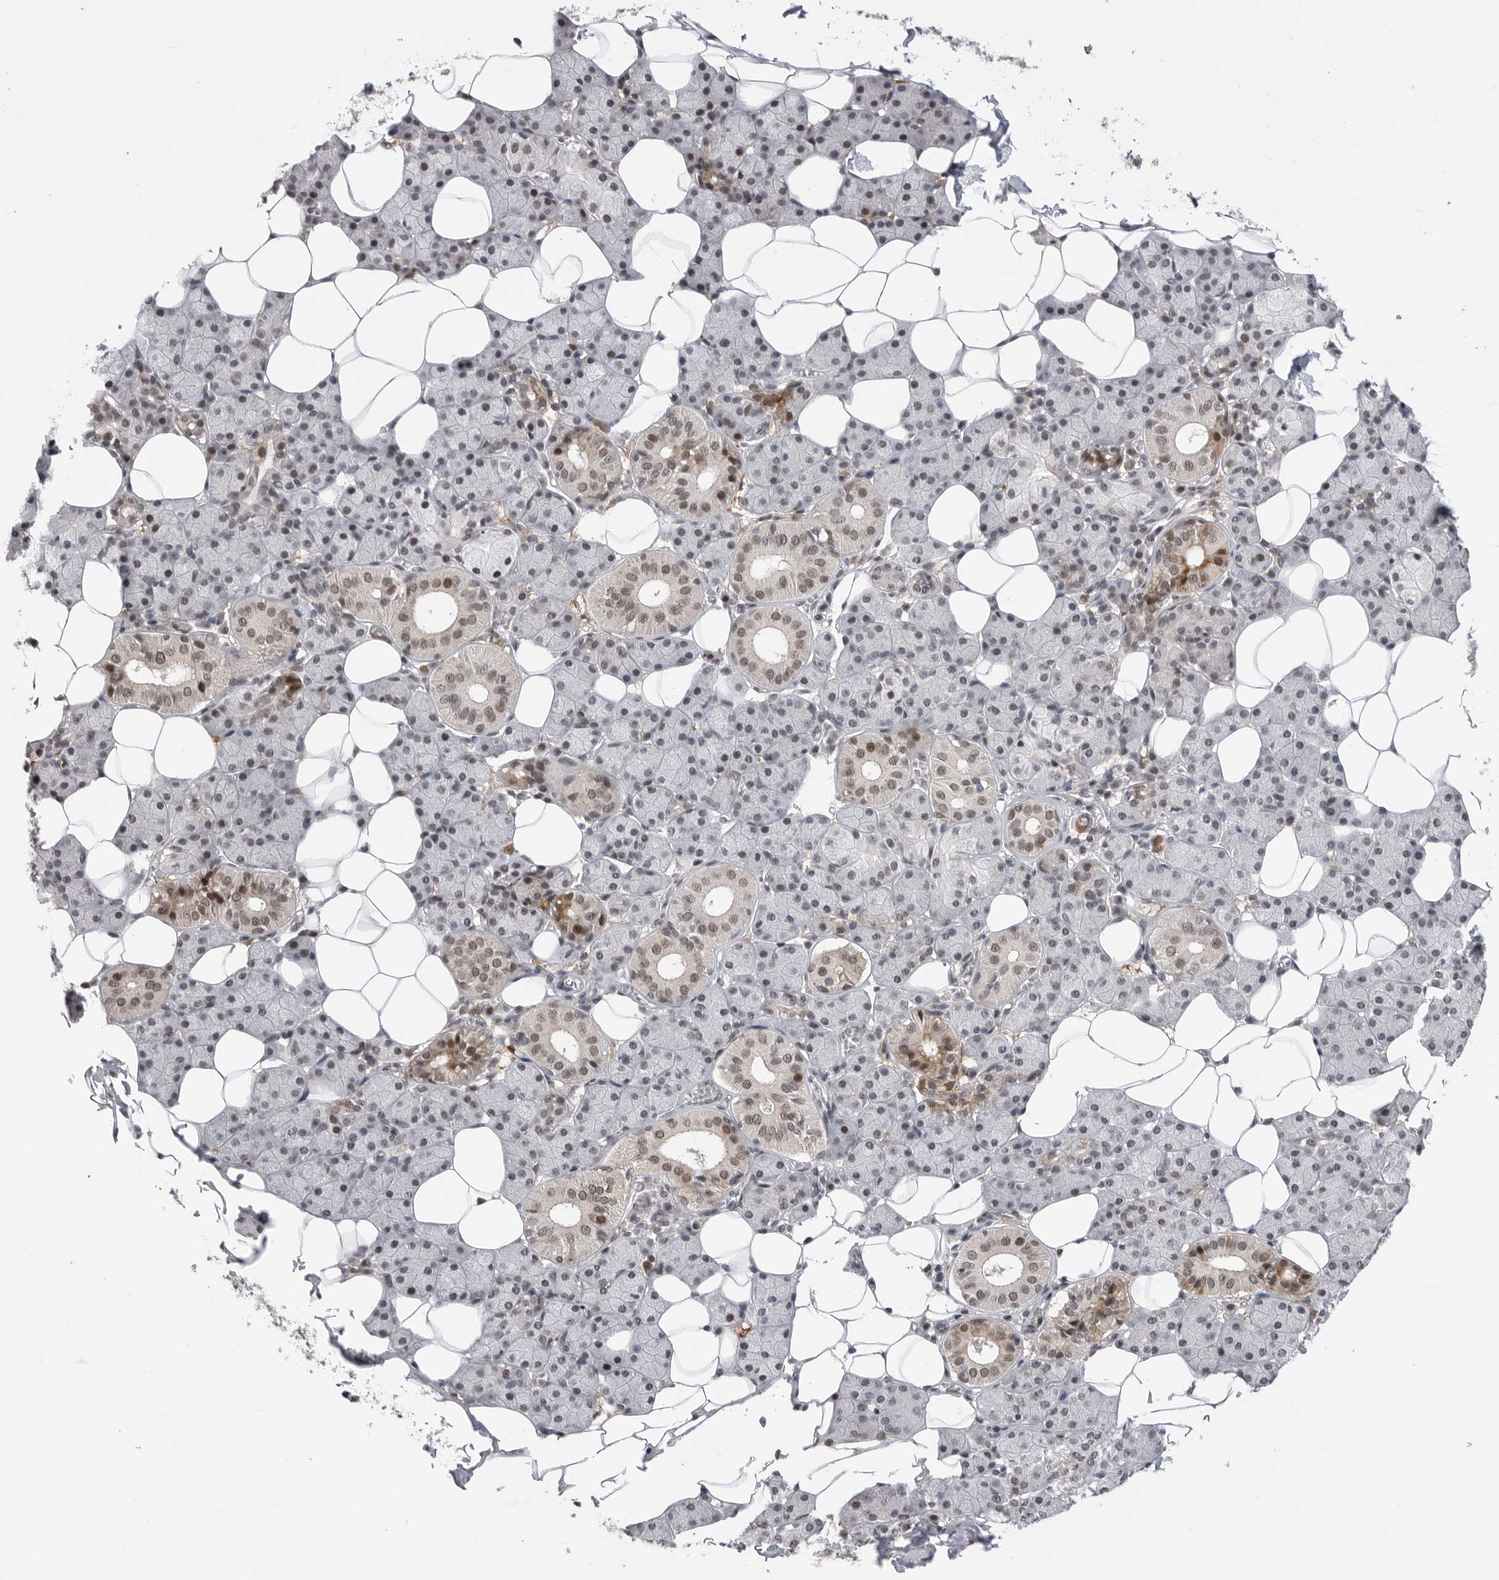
{"staining": {"intensity": "moderate", "quantity": "25%-75%", "location": "cytoplasmic/membranous,nuclear"}, "tissue": "salivary gland", "cell_type": "Glandular cells", "image_type": "normal", "snomed": [{"axis": "morphology", "description": "Normal tissue, NOS"}, {"axis": "topography", "description": "Salivary gland"}], "caption": "Salivary gland stained for a protein (brown) exhibits moderate cytoplasmic/membranous,nuclear positive expression in about 25%-75% of glandular cells.", "gene": "POU5F1", "patient": {"sex": "female", "age": 33}}